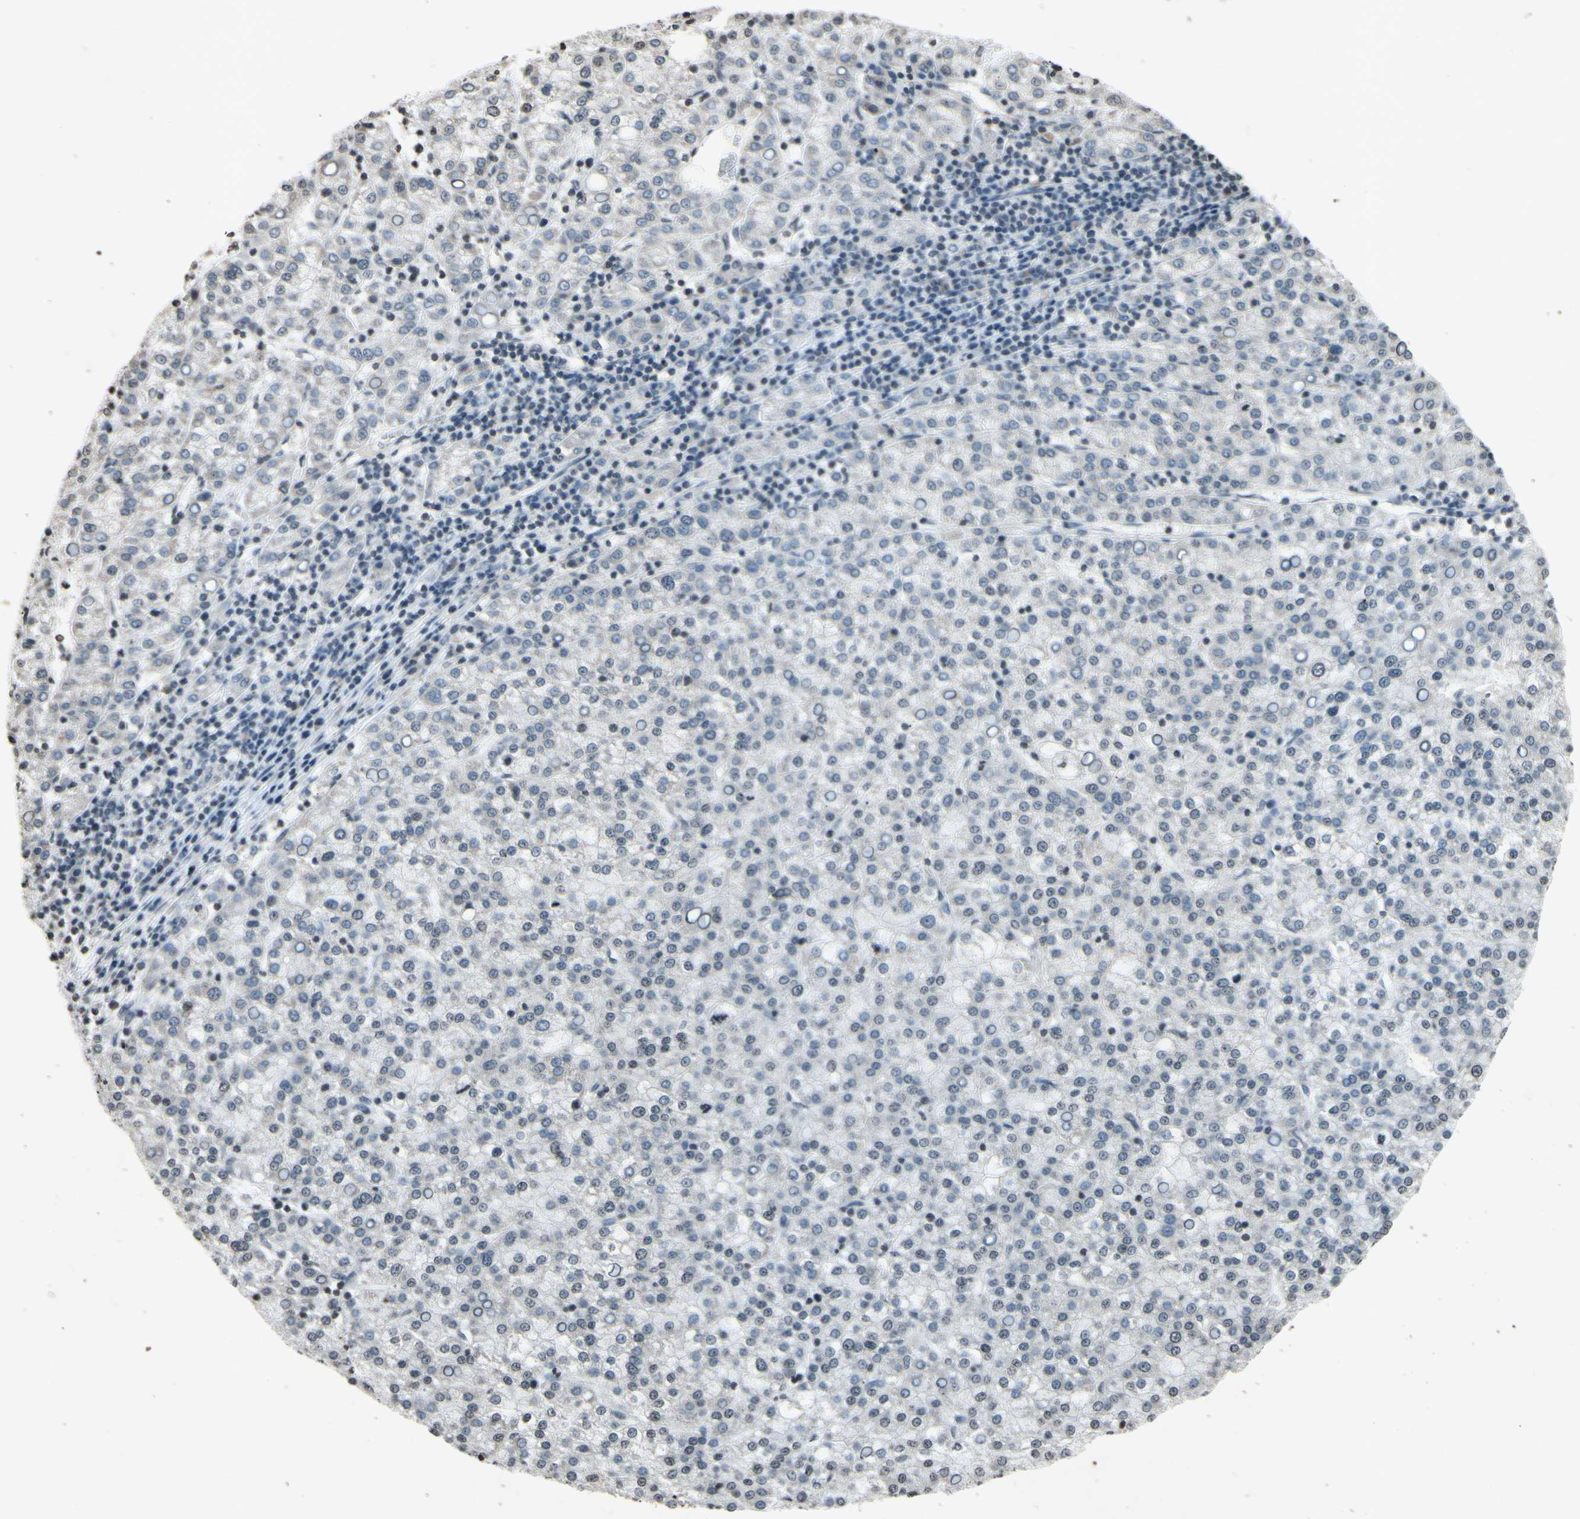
{"staining": {"intensity": "weak", "quantity": "25%-75%", "location": "cytoplasmic/membranous"}, "tissue": "liver cancer", "cell_type": "Tumor cells", "image_type": "cancer", "snomed": [{"axis": "morphology", "description": "Carcinoma, Hepatocellular, NOS"}, {"axis": "topography", "description": "Liver"}], "caption": "The micrograph displays a brown stain indicating the presence of a protein in the cytoplasmic/membranous of tumor cells in liver cancer. The staining was performed using DAB to visualize the protein expression in brown, while the nuclei were stained in blue with hematoxylin (Magnification: 20x).", "gene": "CLDN11", "patient": {"sex": "female", "age": 58}}